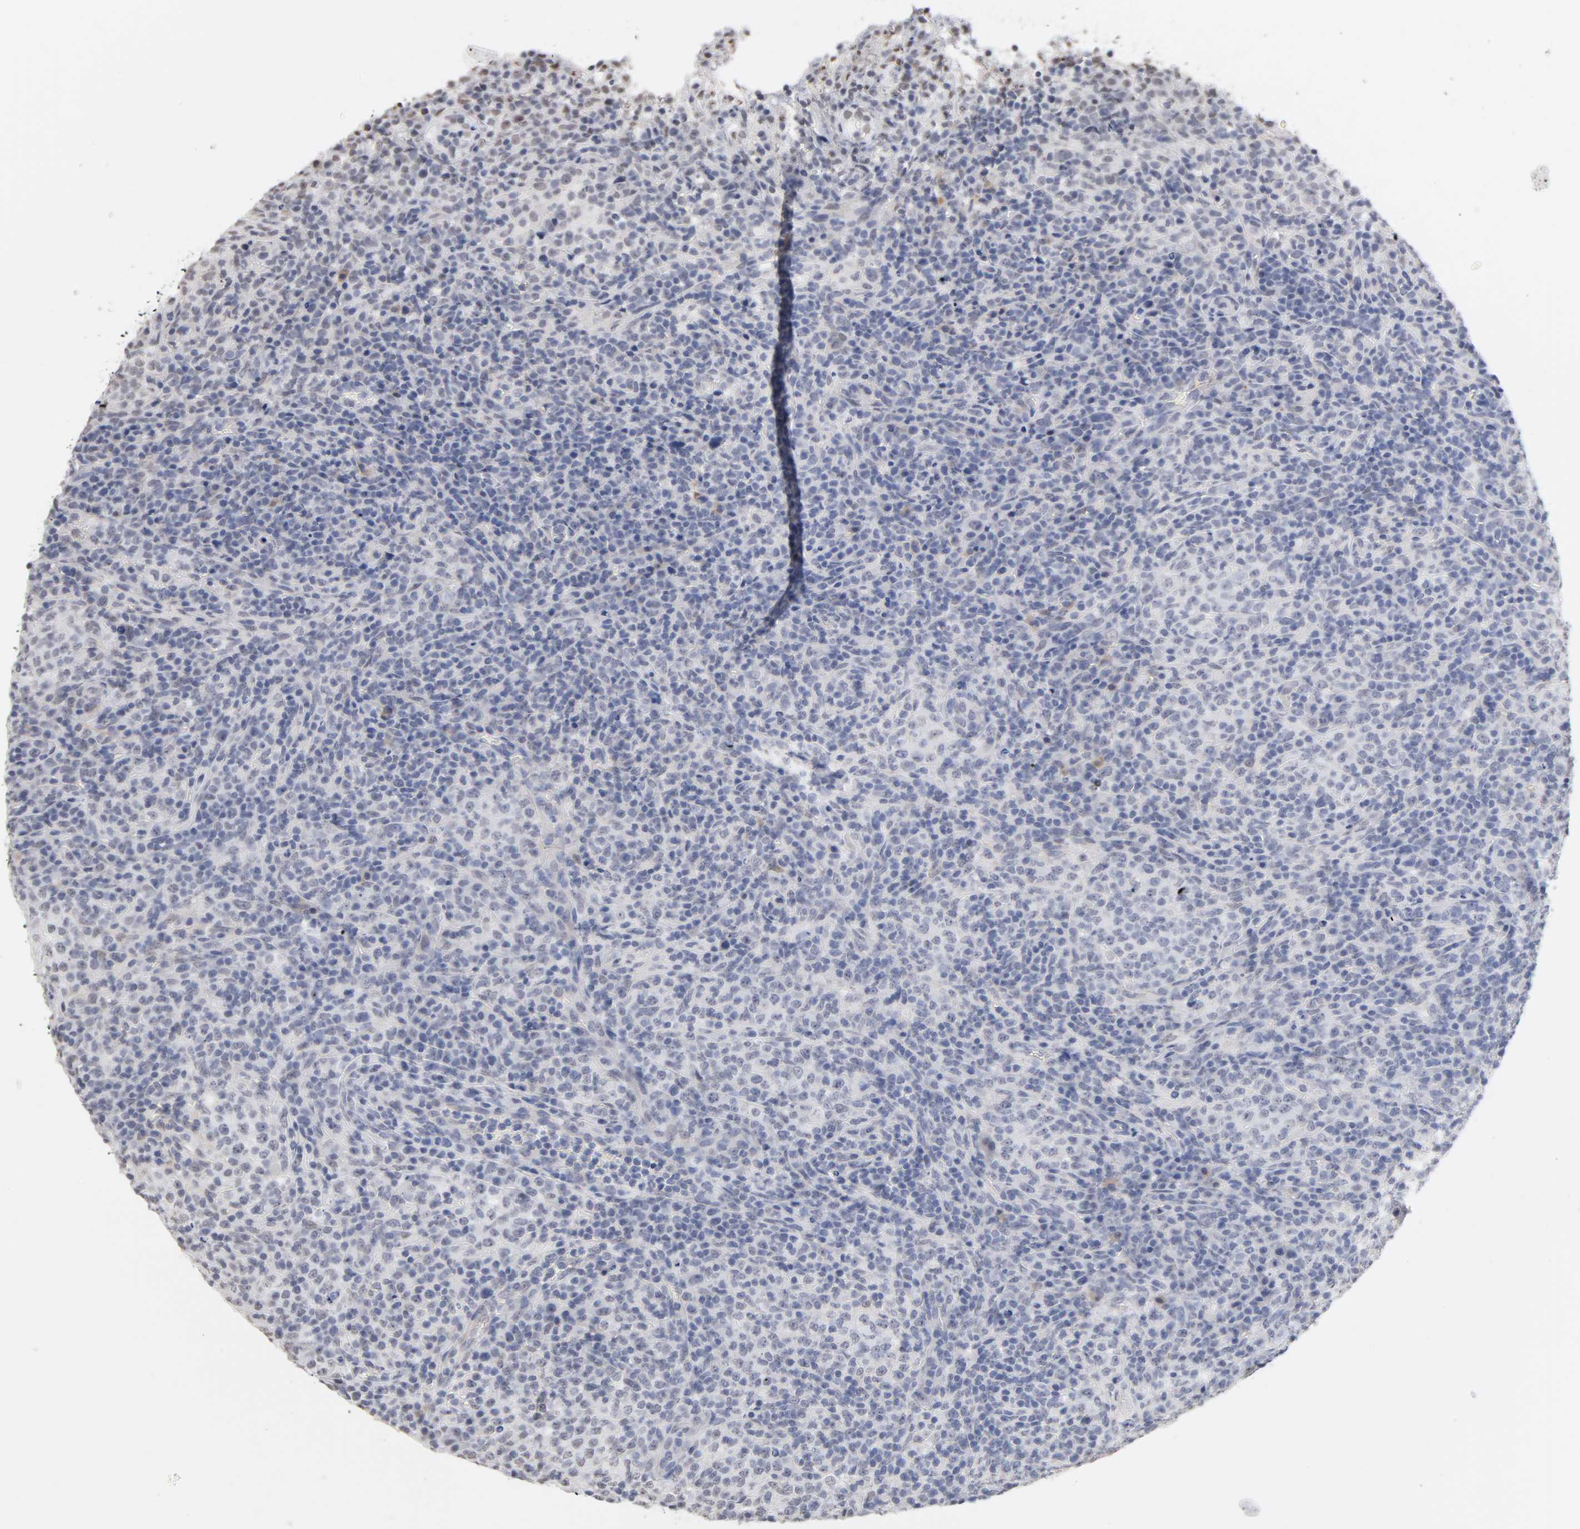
{"staining": {"intensity": "negative", "quantity": "none", "location": "none"}, "tissue": "lymphoma", "cell_type": "Tumor cells", "image_type": "cancer", "snomed": [{"axis": "morphology", "description": "Malignant lymphoma, non-Hodgkin's type, High grade"}, {"axis": "topography", "description": "Lymph node"}], "caption": "DAB (3,3'-diaminobenzidine) immunohistochemical staining of high-grade malignant lymphoma, non-Hodgkin's type reveals no significant expression in tumor cells.", "gene": "CRABP2", "patient": {"sex": "female", "age": 76}}